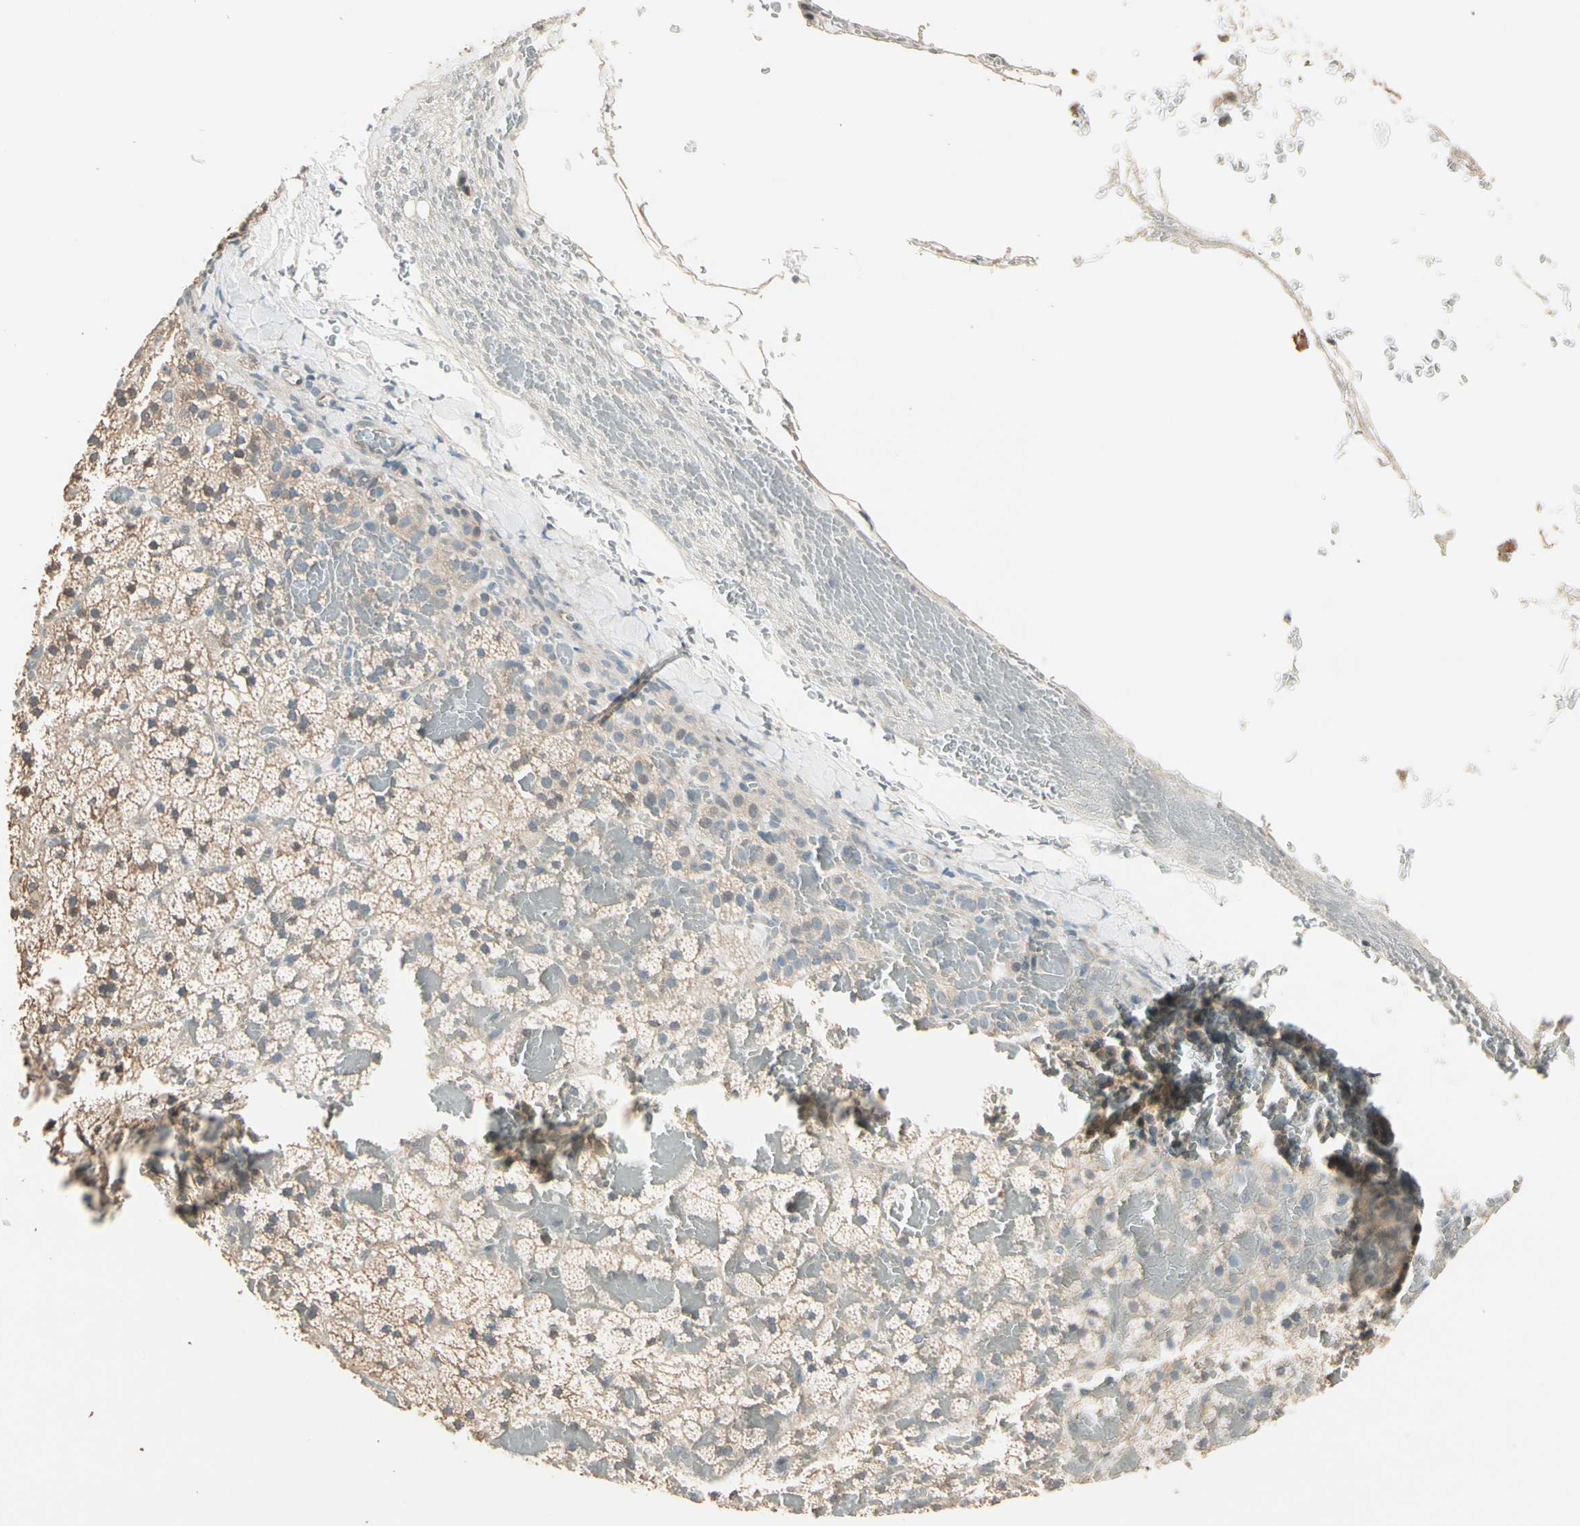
{"staining": {"intensity": "moderate", "quantity": "<25%", "location": "cytoplasmic/membranous"}, "tissue": "adrenal gland", "cell_type": "Glandular cells", "image_type": "normal", "snomed": [{"axis": "morphology", "description": "Normal tissue, NOS"}, {"axis": "topography", "description": "Adrenal gland"}], "caption": "The histopathology image shows staining of unremarkable adrenal gland, revealing moderate cytoplasmic/membranous protein expression (brown color) within glandular cells. The protein is shown in brown color, while the nuclei are stained blue.", "gene": "MAP3K7", "patient": {"sex": "male", "age": 35}}